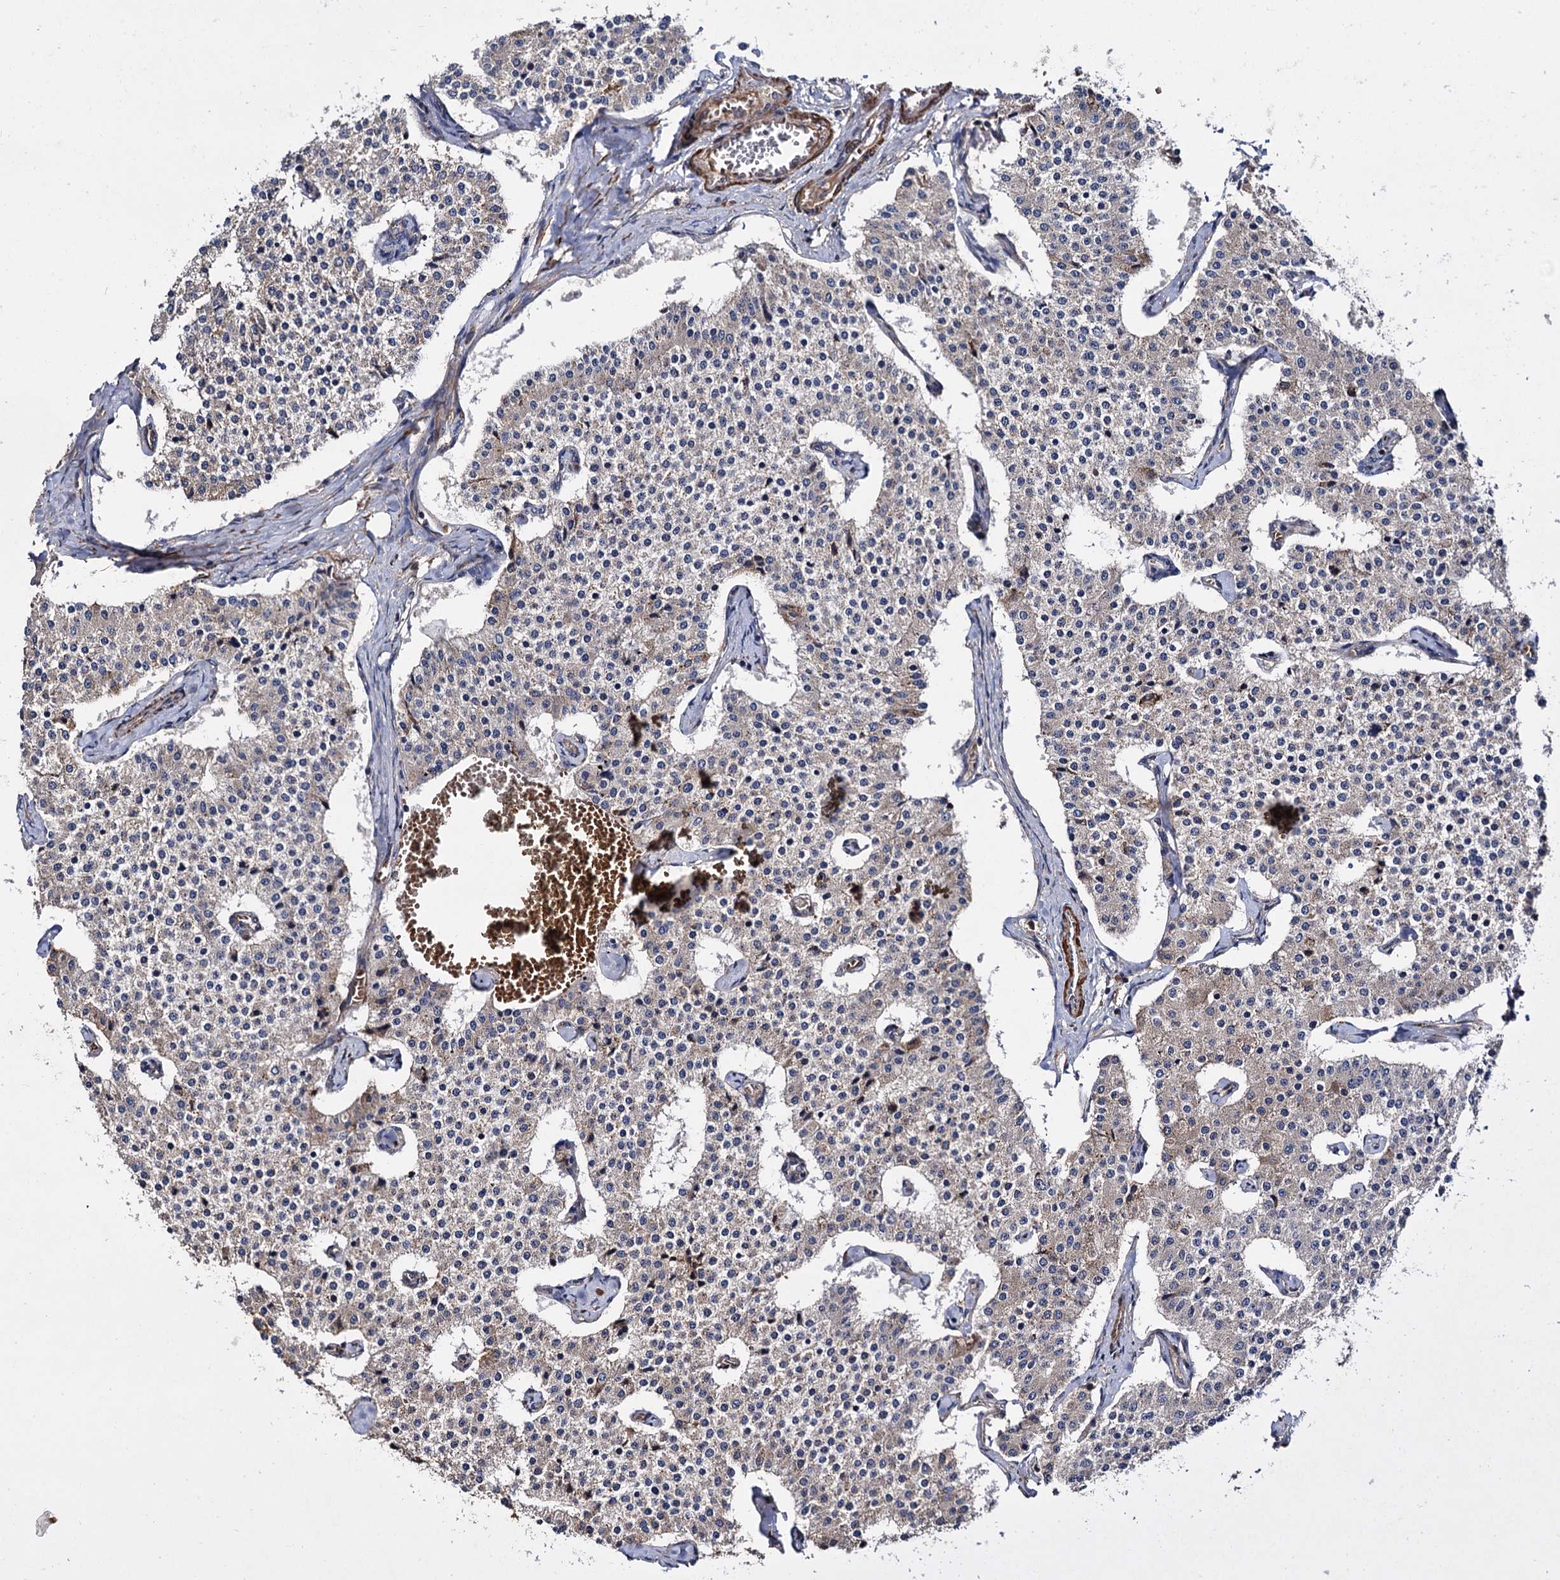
{"staining": {"intensity": "negative", "quantity": "none", "location": "none"}, "tissue": "carcinoid", "cell_type": "Tumor cells", "image_type": "cancer", "snomed": [{"axis": "morphology", "description": "Carcinoid, malignant, NOS"}, {"axis": "topography", "description": "Colon"}], "caption": "Immunohistochemistry photomicrograph of neoplastic tissue: human carcinoid stained with DAB (3,3'-diaminobenzidine) reveals no significant protein expression in tumor cells. The staining was performed using DAB (3,3'-diaminobenzidine) to visualize the protein expression in brown, while the nuclei were stained in blue with hematoxylin (Magnification: 20x).", "gene": "ISM2", "patient": {"sex": "female", "age": 52}}